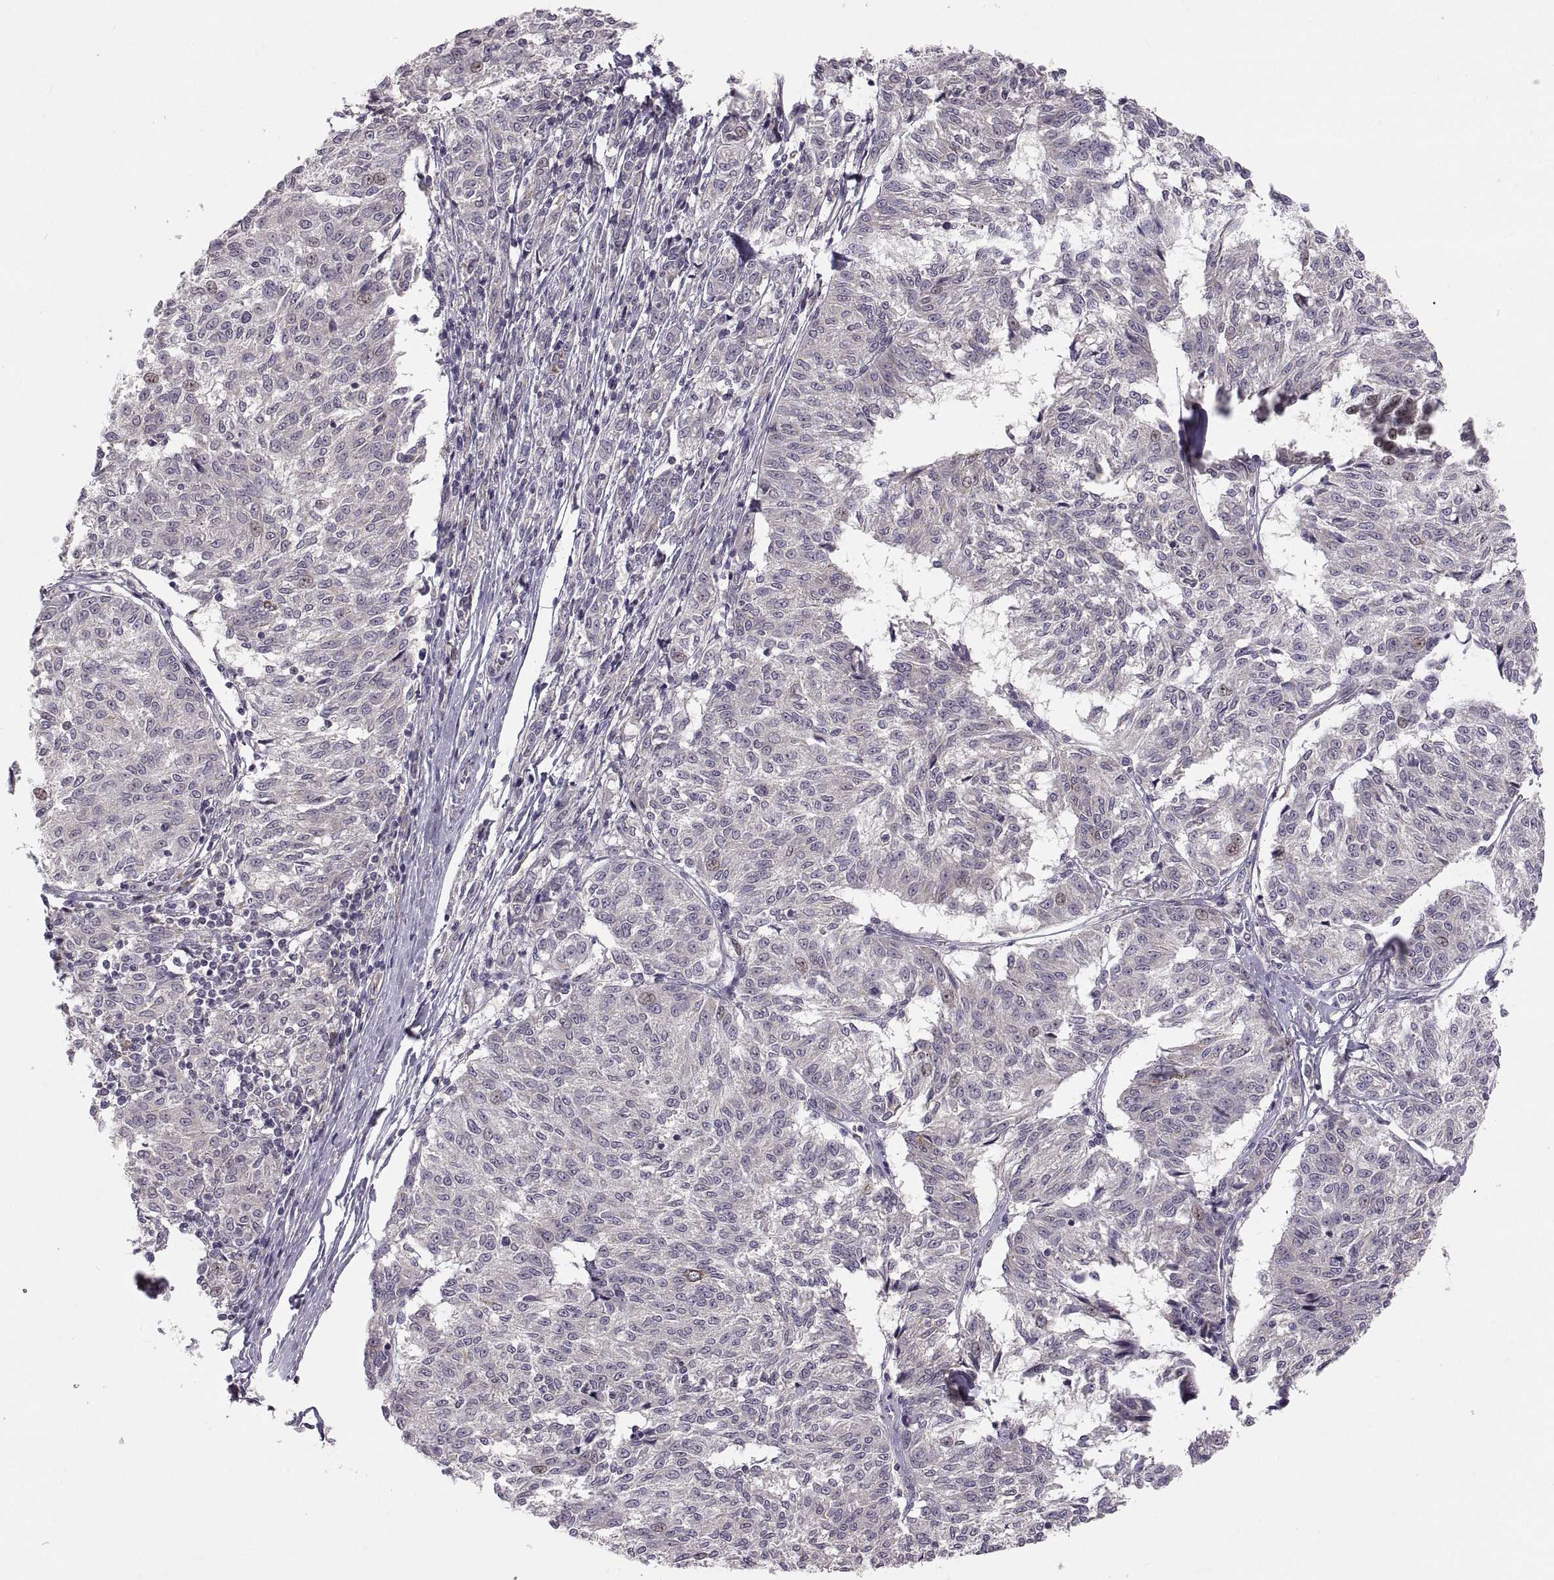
{"staining": {"intensity": "negative", "quantity": "none", "location": "none"}, "tissue": "melanoma", "cell_type": "Tumor cells", "image_type": "cancer", "snomed": [{"axis": "morphology", "description": "Malignant melanoma, NOS"}, {"axis": "topography", "description": "Skin"}], "caption": "DAB (3,3'-diaminobenzidine) immunohistochemical staining of human malignant melanoma displays no significant staining in tumor cells. (Stains: DAB (3,3'-diaminobenzidine) immunohistochemistry with hematoxylin counter stain, Microscopy: brightfield microscopy at high magnification).", "gene": "HMGCR", "patient": {"sex": "female", "age": 72}}